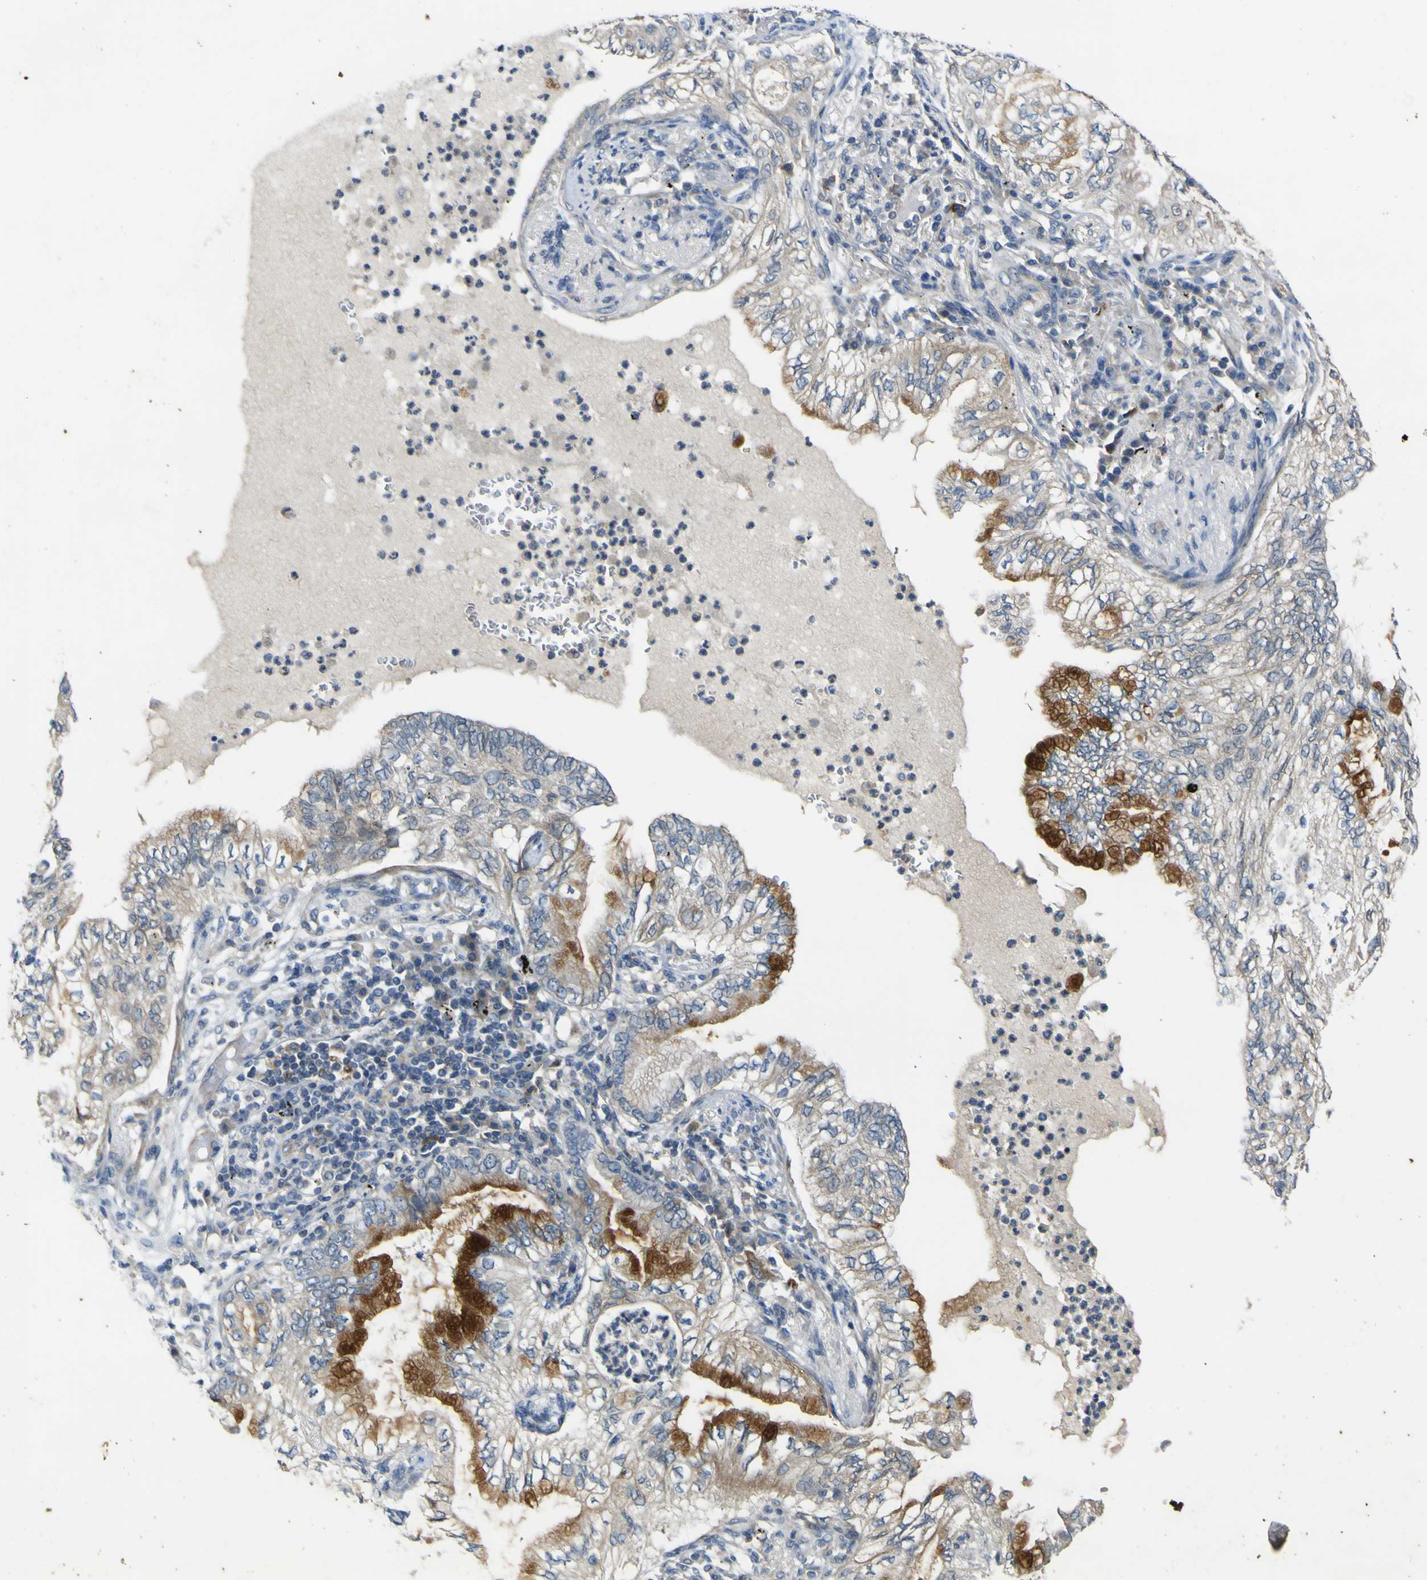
{"staining": {"intensity": "strong", "quantity": "25%-75%", "location": "cytoplasmic/membranous"}, "tissue": "lung cancer", "cell_type": "Tumor cells", "image_type": "cancer", "snomed": [{"axis": "morphology", "description": "Normal tissue, NOS"}, {"axis": "morphology", "description": "Adenocarcinoma, NOS"}, {"axis": "topography", "description": "Bronchus"}, {"axis": "topography", "description": "Lung"}], "caption": "Approximately 25%-75% of tumor cells in lung cancer (adenocarcinoma) show strong cytoplasmic/membranous protein expression as visualized by brown immunohistochemical staining.", "gene": "LDLR", "patient": {"sex": "female", "age": 70}}